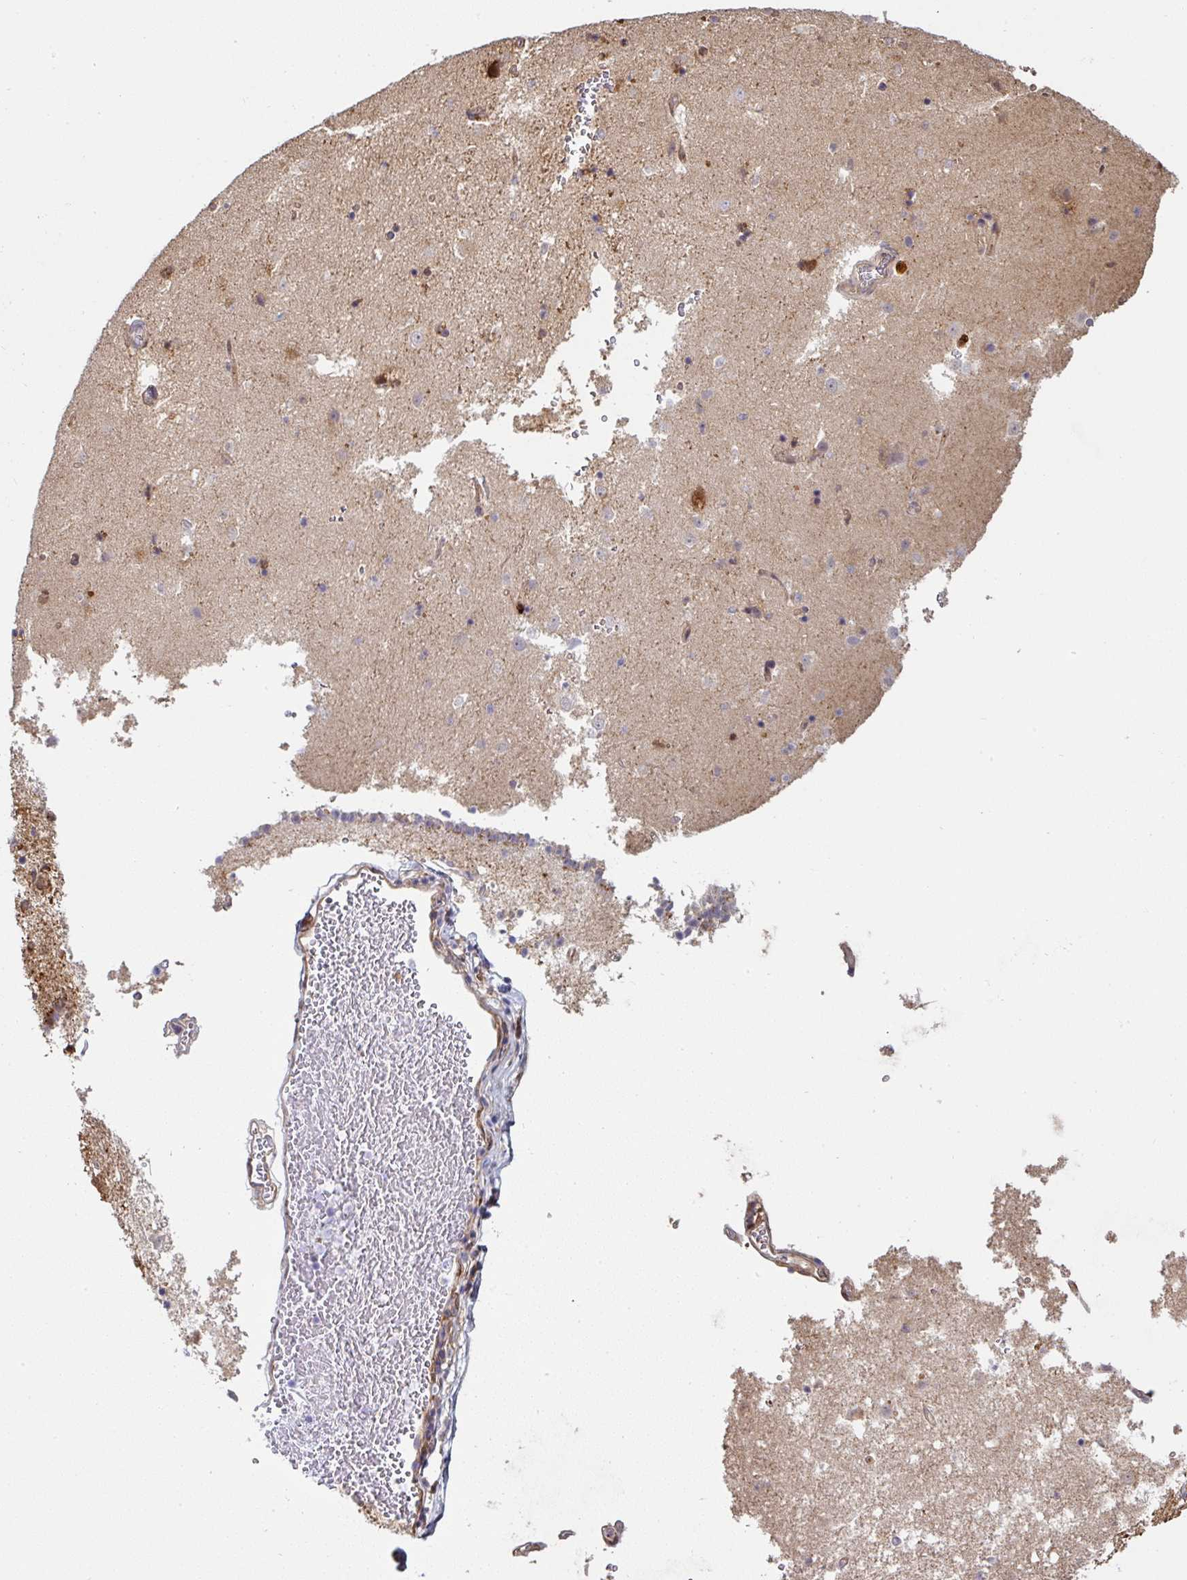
{"staining": {"intensity": "moderate", "quantity": "<25%", "location": "nuclear"}, "tissue": "caudate", "cell_type": "Glial cells", "image_type": "normal", "snomed": [{"axis": "morphology", "description": "Normal tissue, NOS"}, {"axis": "topography", "description": "Lateral ventricle wall"}], "caption": "An image showing moderate nuclear expression in about <25% of glial cells in normal caudate, as visualized by brown immunohistochemical staining.", "gene": "ST13", "patient": {"sex": "male", "age": 58}}